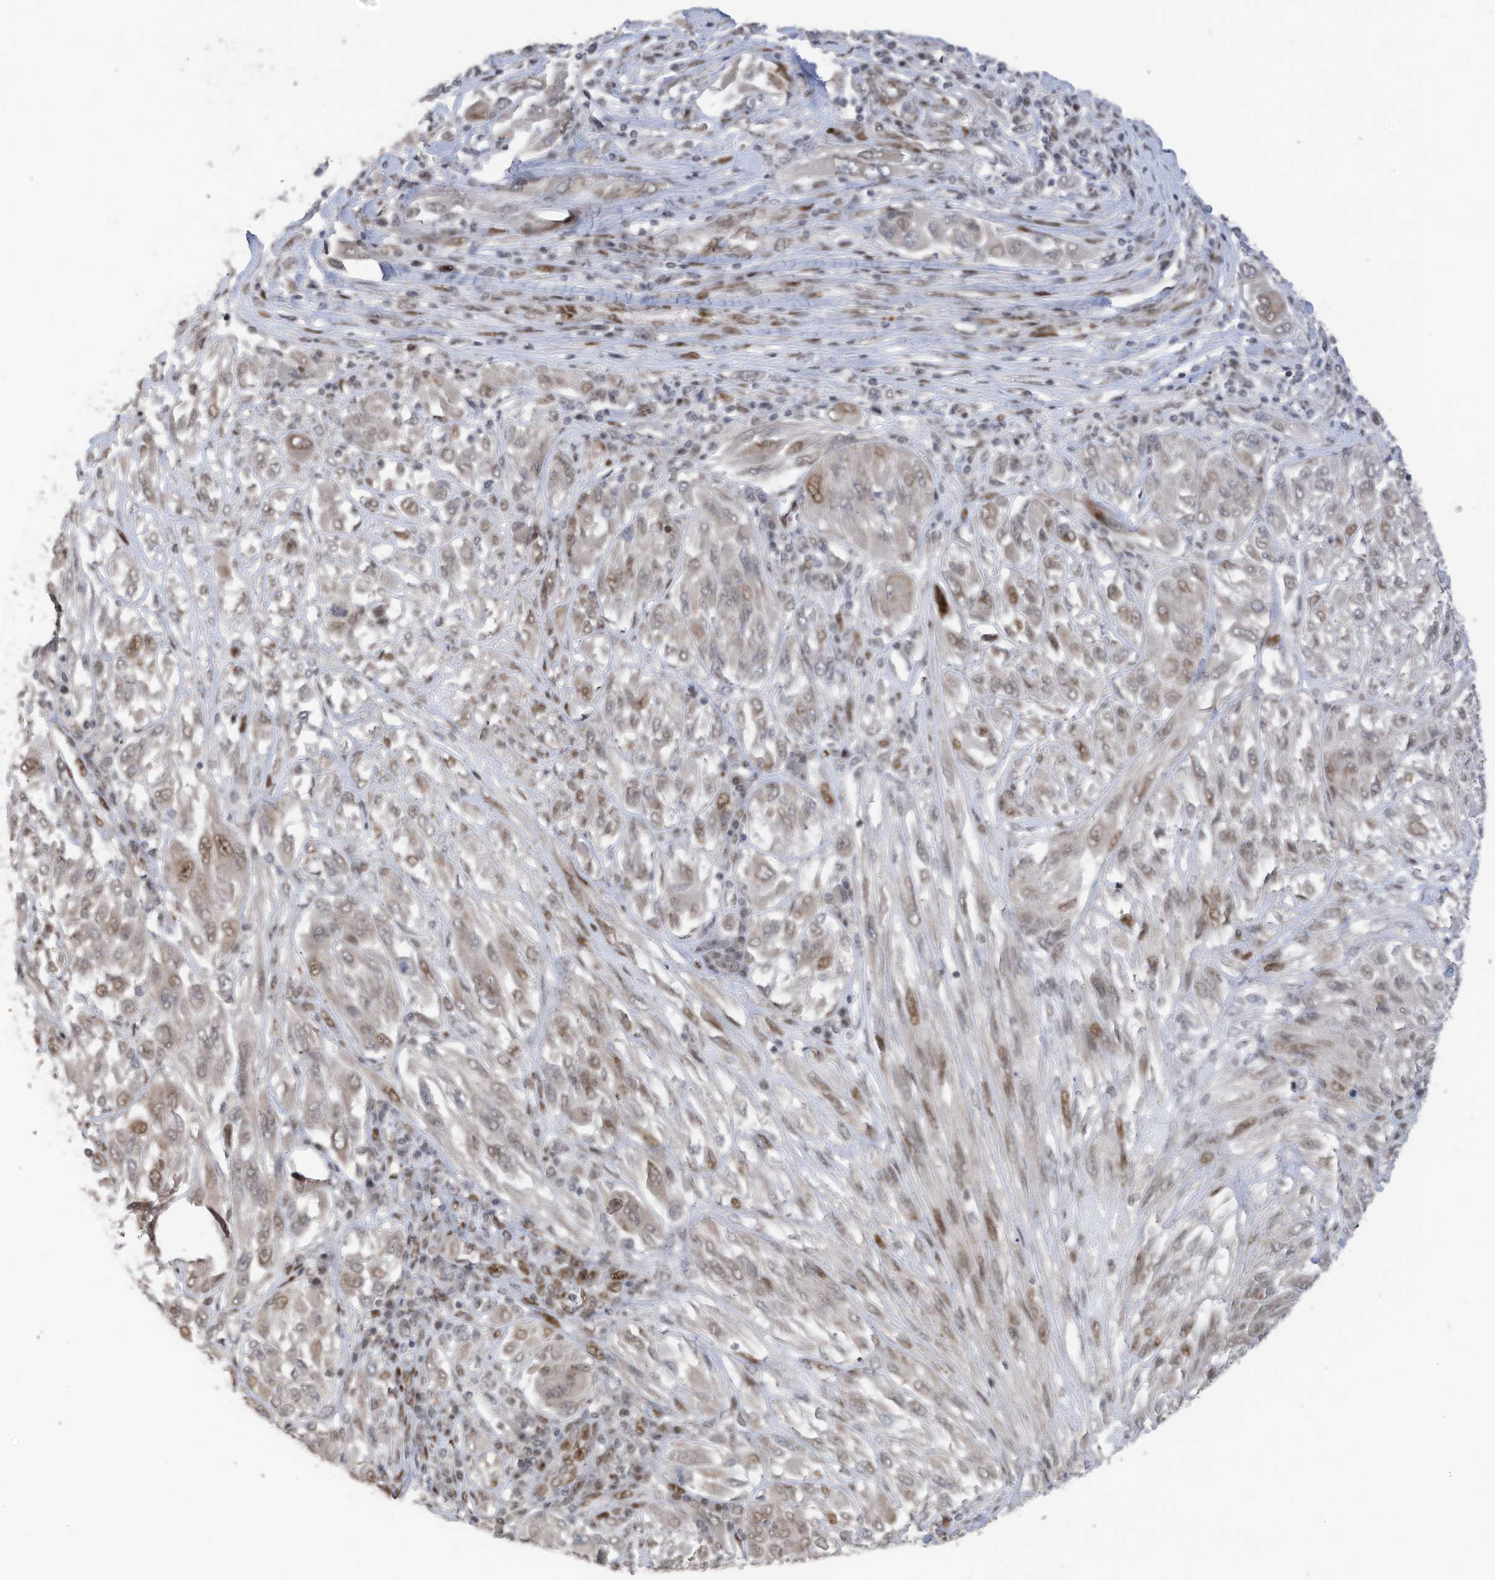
{"staining": {"intensity": "moderate", "quantity": "<25%", "location": "nuclear"}, "tissue": "melanoma", "cell_type": "Tumor cells", "image_type": "cancer", "snomed": [{"axis": "morphology", "description": "Malignant melanoma, NOS"}, {"axis": "topography", "description": "Skin"}], "caption": "Melanoma stained with a brown dye exhibits moderate nuclear positive expression in about <25% of tumor cells.", "gene": "RABL3", "patient": {"sex": "female", "age": 91}}